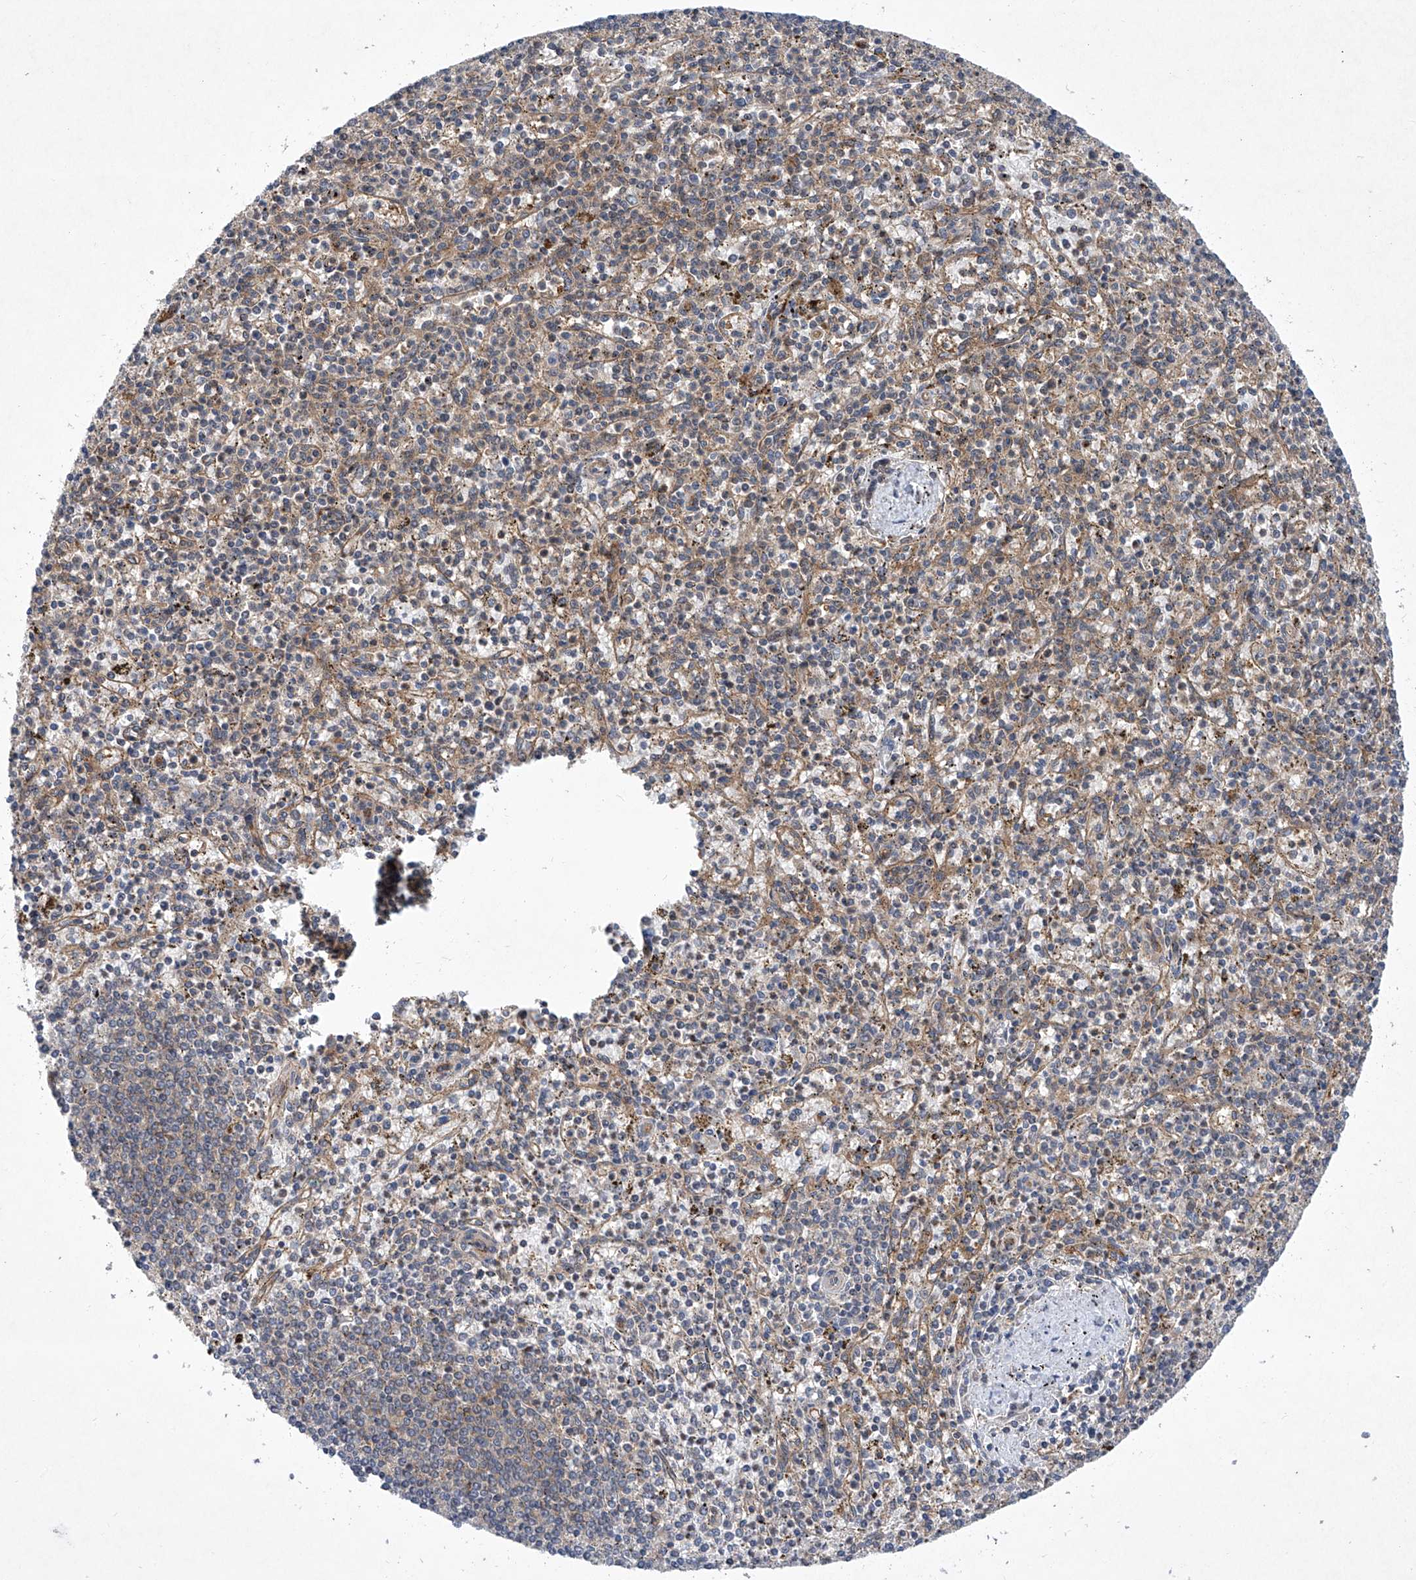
{"staining": {"intensity": "negative", "quantity": "none", "location": "none"}, "tissue": "spleen", "cell_type": "Cells in red pulp", "image_type": "normal", "snomed": [{"axis": "morphology", "description": "Normal tissue, NOS"}, {"axis": "topography", "description": "Spleen"}], "caption": "Cells in red pulp show no significant staining in normal spleen. (DAB IHC with hematoxylin counter stain).", "gene": "CISH", "patient": {"sex": "male", "age": 72}}